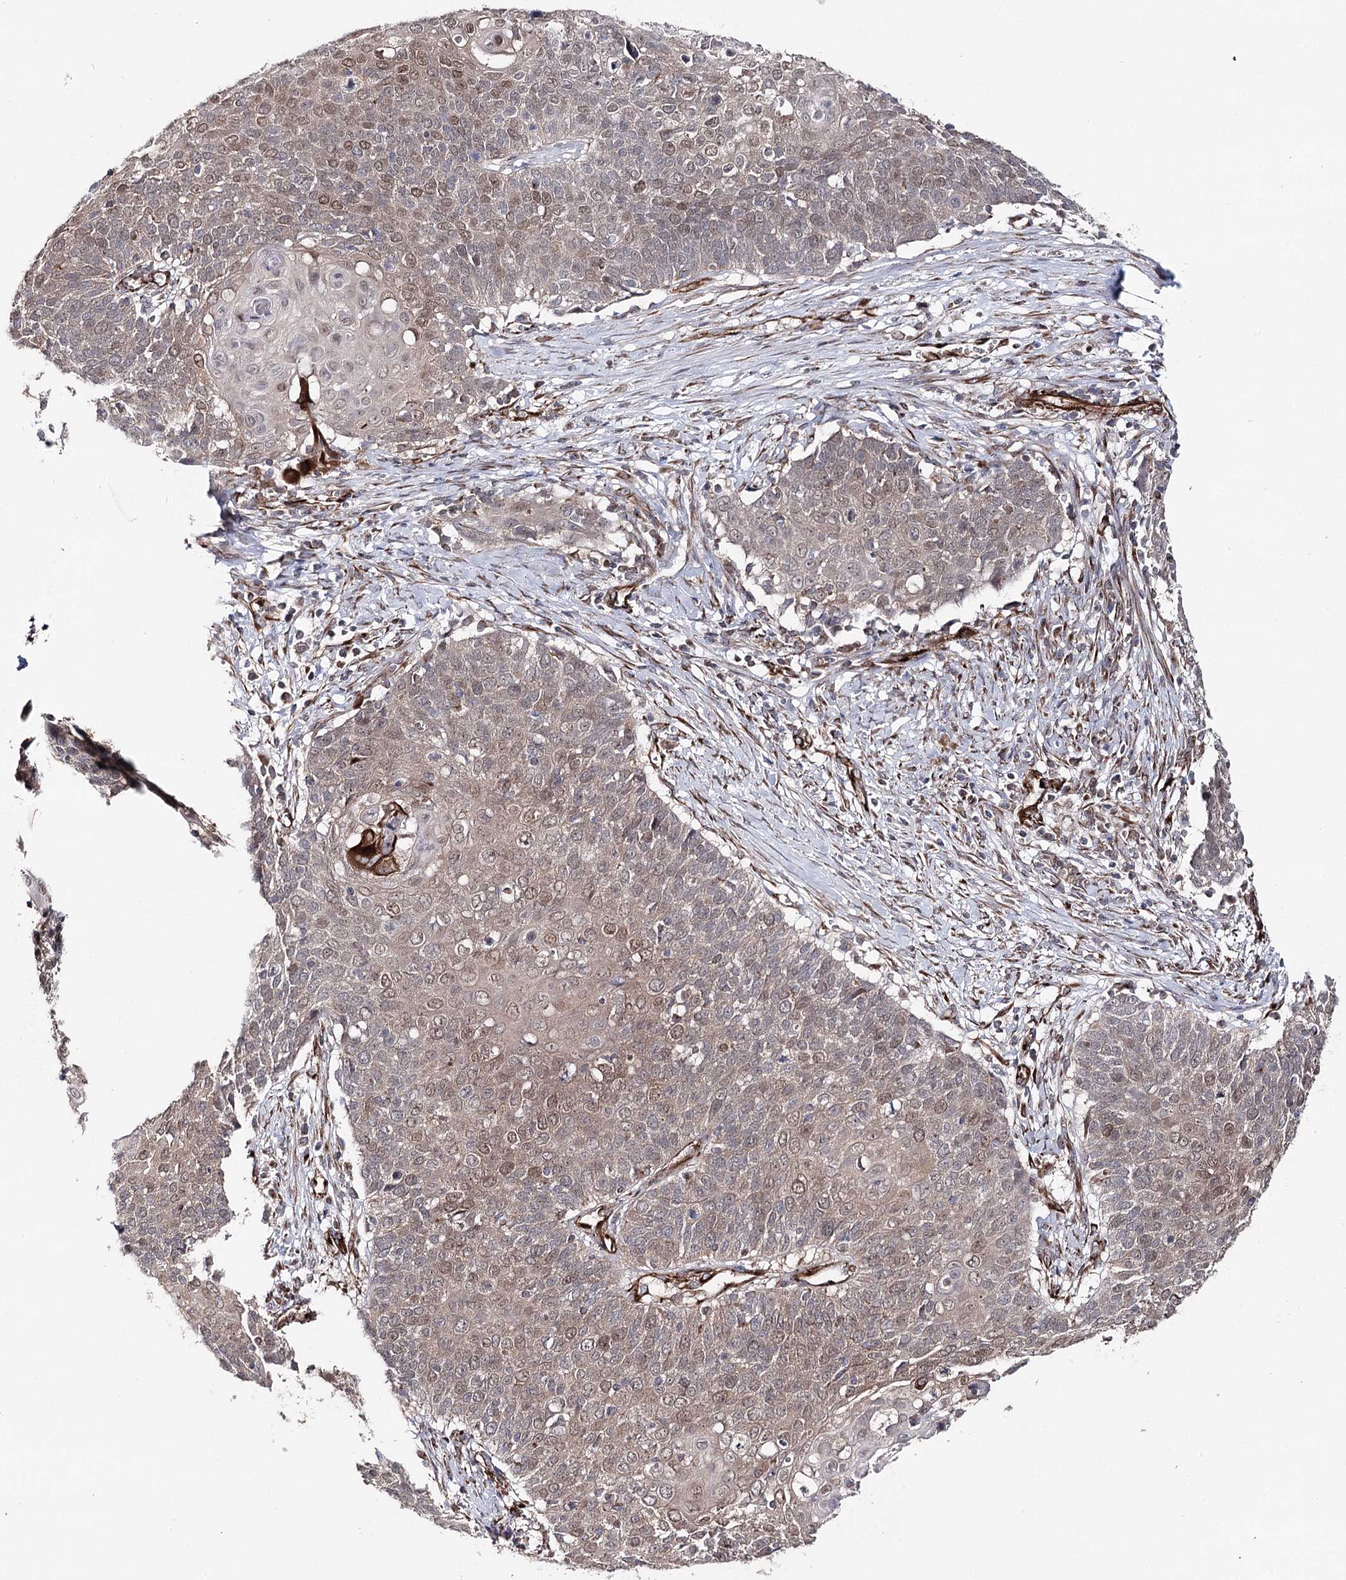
{"staining": {"intensity": "moderate", "quantity": ">75%", "location": "nuclear"}, "tissue": "cervical cancer", "cell_type": "Tumor cells", "image_type": "cancer", "snomed": [{"axis": "morphology", "description": "Squamous cell carcinoma, NOS"}, {"axis": "topography", "description": "Cervix"}], "caption": "Immunohistochemistry image of cervical cancer stained for a protein (brown), which exhibits medium levels of moderate nuclear expression in about >75% of tumor cells.", "gene": "MIB1", "patient": {"sex": "female", "age": 39}}